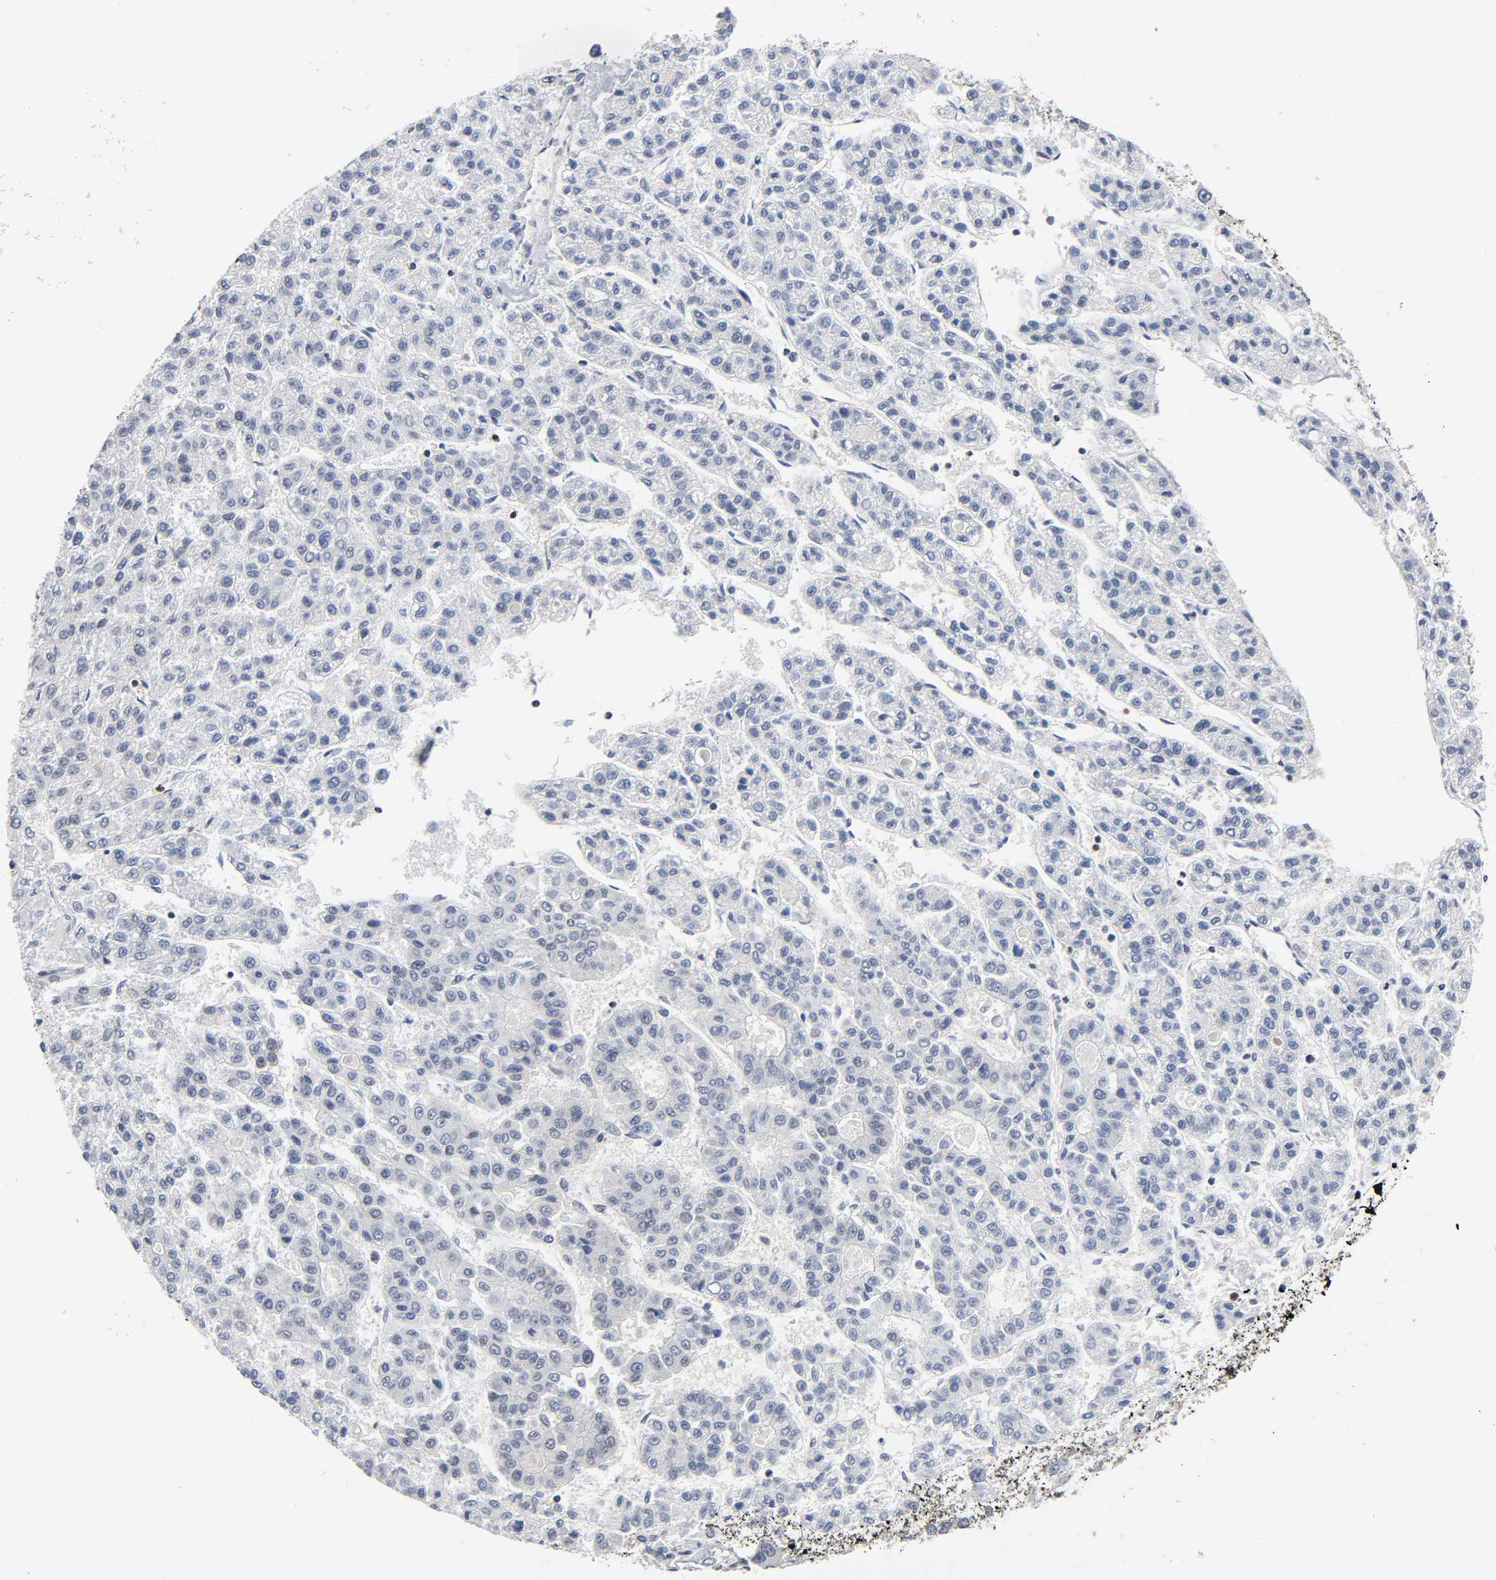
{"staining": {"intensity": "moderate", "quantity": "25%-75%", "location": "nuclear"}, "tissue": "liver cancer", "cell_type": "Tumor cells", "image_type": "cancer", "snomed": [{"axis": "morphology", "description": "Carcinoma, Hepatocellular, NOS"}, {"axis": "topography", "description": "Liver"}], "caption": "Tumor cells demonstrate moderate nuclear expression in approximately 25%-75% of cells in hepatocellular carcinoma (liver). (IHC, brightfield microscopy, high magnification).", "gene": "ILKAP", "patient": {"sex": "male", "age": 70}}